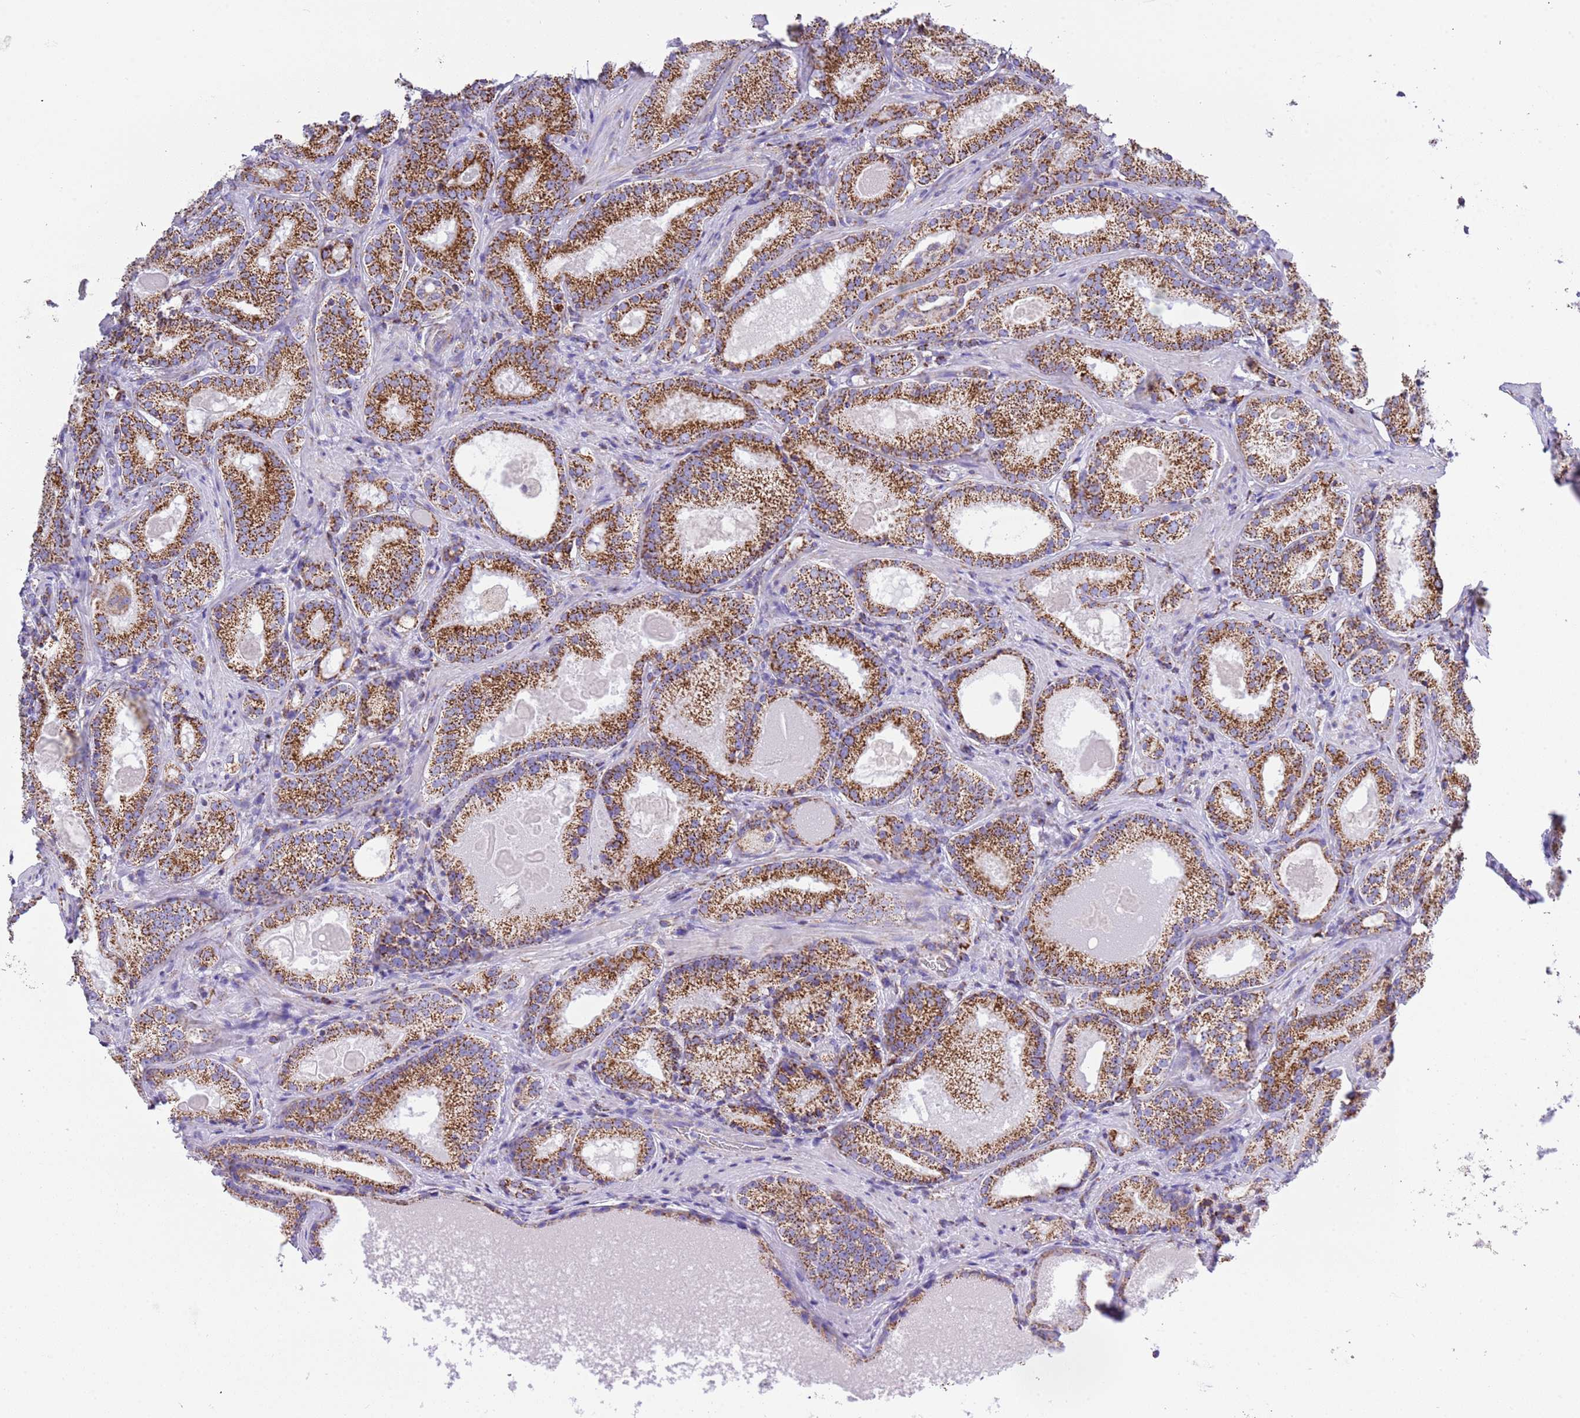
{"staining": {"intensity": "strong", "quantity": ">75%", "location": "cytoplasmic/membranous"}, "tissue": "prostate cancer", "cell_type": "Tumor cells", "image_type": "cancer", "snomed": [{"axis": "morphology", "description": "Adenocarcinoma, Low grade"}, {"axis": "topography", "description": "Prostate"}], "caption": "Prostate adenocarcinoma (low-grade) stained with DAB IHC reveals high levels of strong cytoplasmic/membranous positivity in approximately >75% of tumor cells. Using DAB (3,3'-diaminobenzidine) (brown) and hematoxylin (blue) stains, captured at high magnification using brightfield microscopy.", "gene": "SUCLG2", "patient": {"sex": "male", "age": 57}}